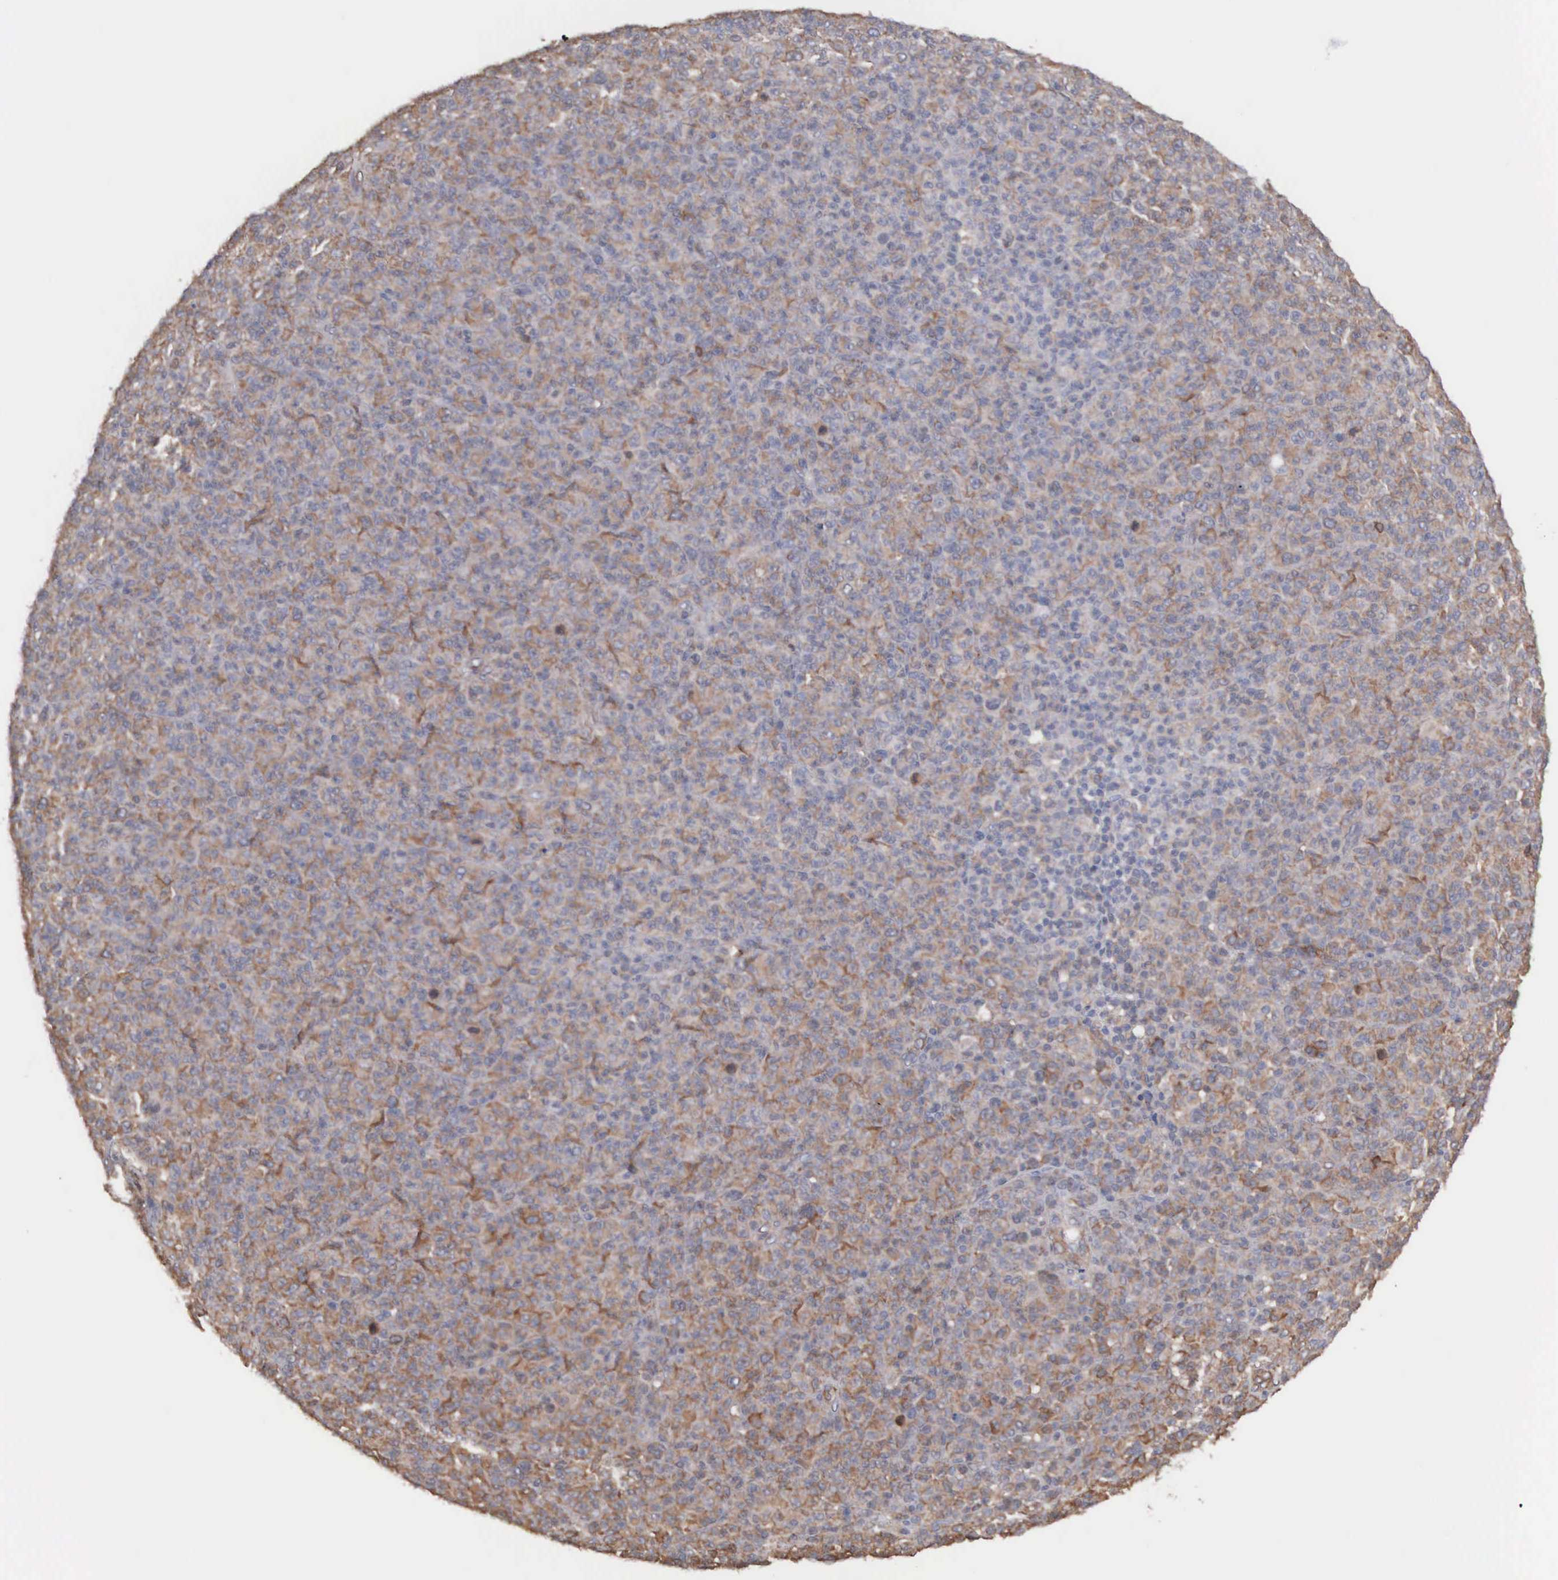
{"staining": {"intensity": "moderate", "quantity": ">75%", "location": "cytoplasmic/membranous"}, "tissue": "melanoma", "cell_type": "Tumor cells", "image_type": "cancer", "snomed": [{"axis": "morphology", "description": "Malignant melanoma, Metastatic site"}, {"axis": "topography", "description": "Skin"}], "caption": "About >75% of tumor cells in human malignant melanoma (metastatic site) demonstrate moderate cytoplasmic/membranous protein expression as visualized by brown immunohistochemical staining.", "gene": "MTHFD1", "patient": {"sex": "male", "age": 32}}